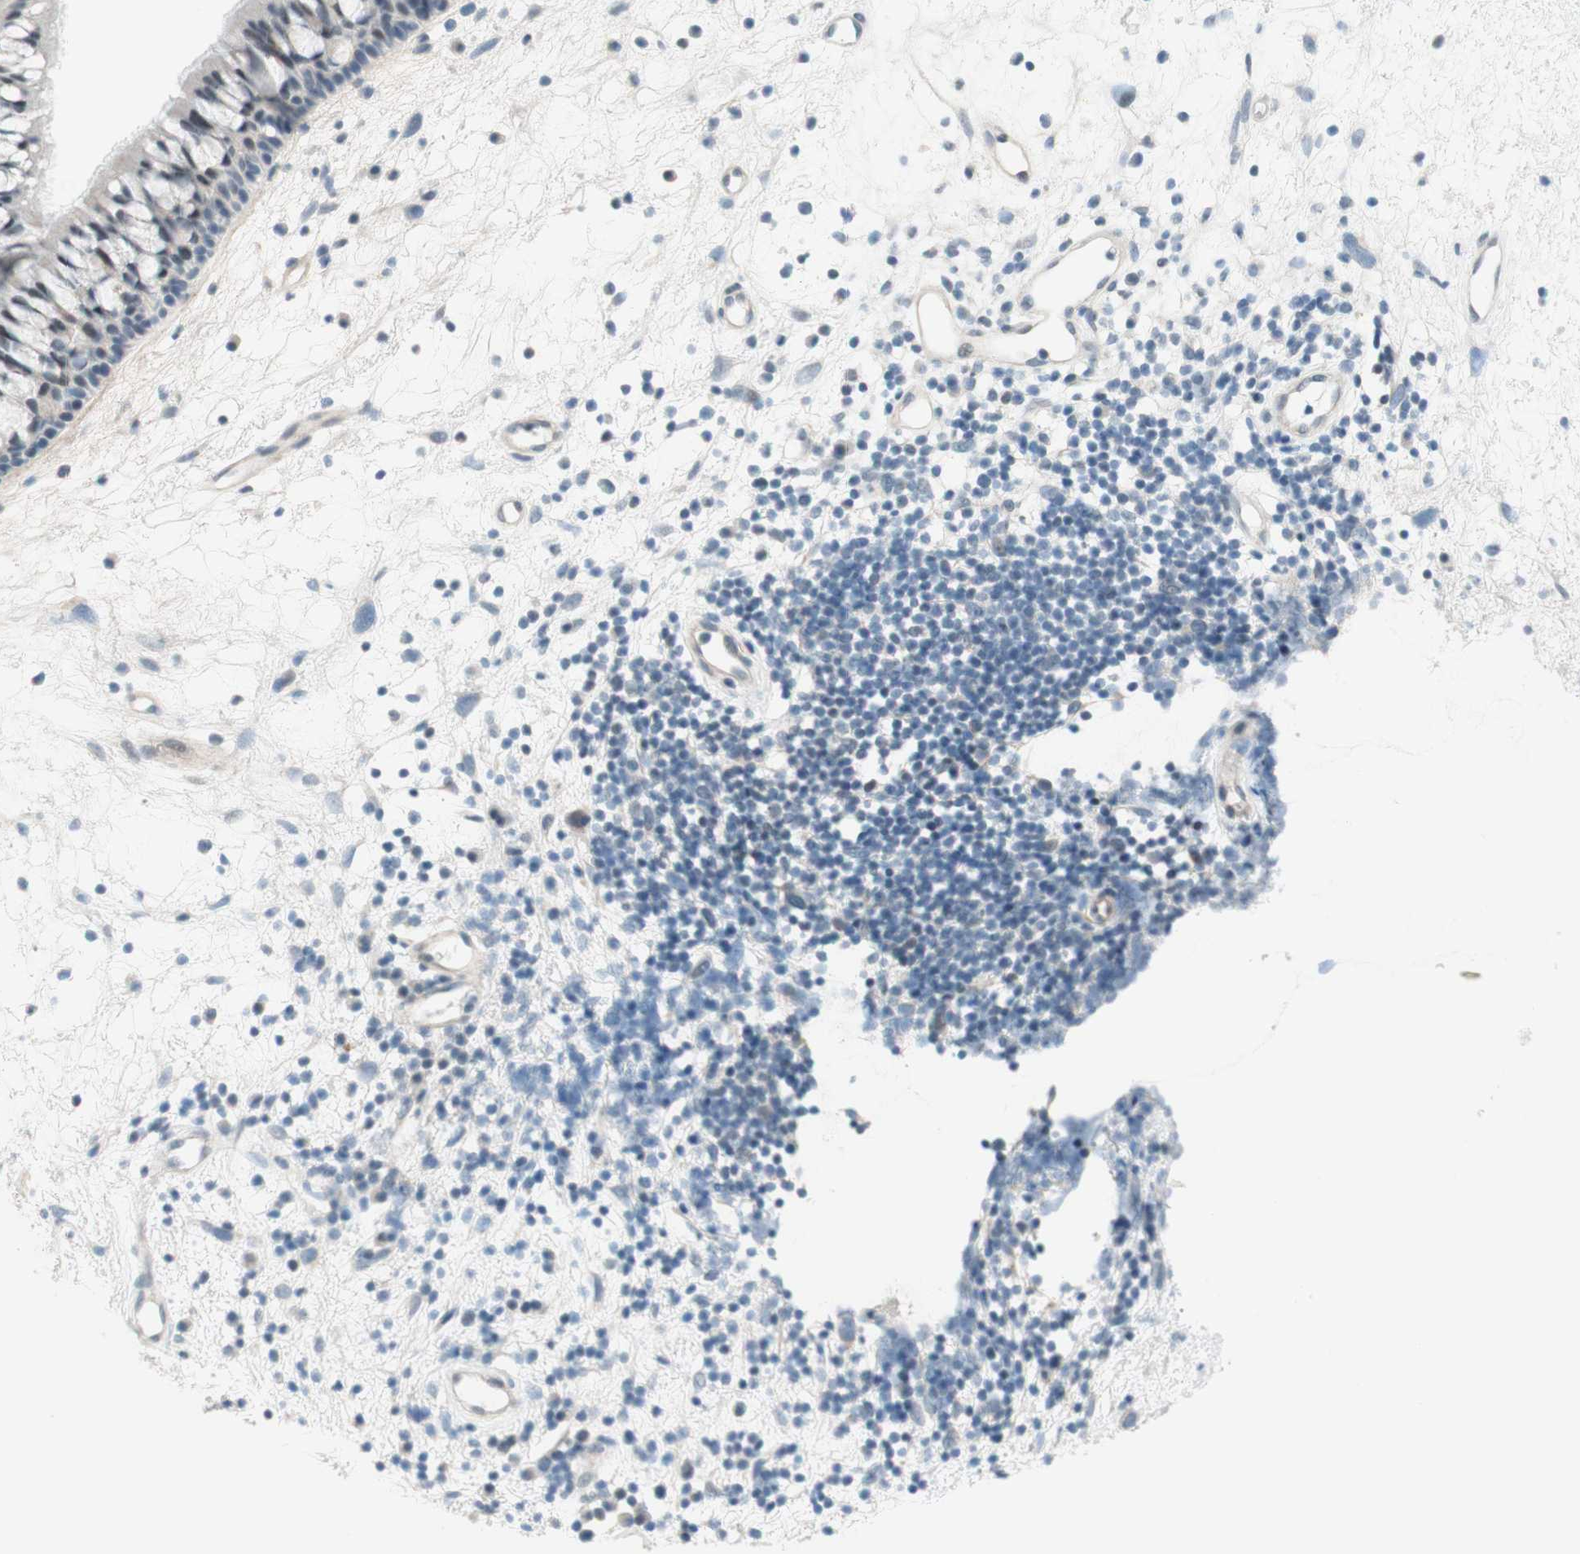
{"staining": {"intensity": "weak", "quantity": "<25%", "location": "cytoplasmic/membranous,nuclear"}, "tissue": "nasopharynx", "cell_type": "Respiratory epithelial cells", "image_type": "normal", "snomed": [{"axis": "morphology", "description": "Normal tissue, NOS"}, {"axis": "morphology", "description": "Inflammation, NOS"}, {"axis": "topography", "description": "Nasopharynx"}], "caption": "Immunohistochemical staining of benign nasopharynx shows no significant staining in respiratory epithelial cells. Nuclei are stained in blue.", "gene": "JPH1", "patient": {"sex": "male", "age": 48}}